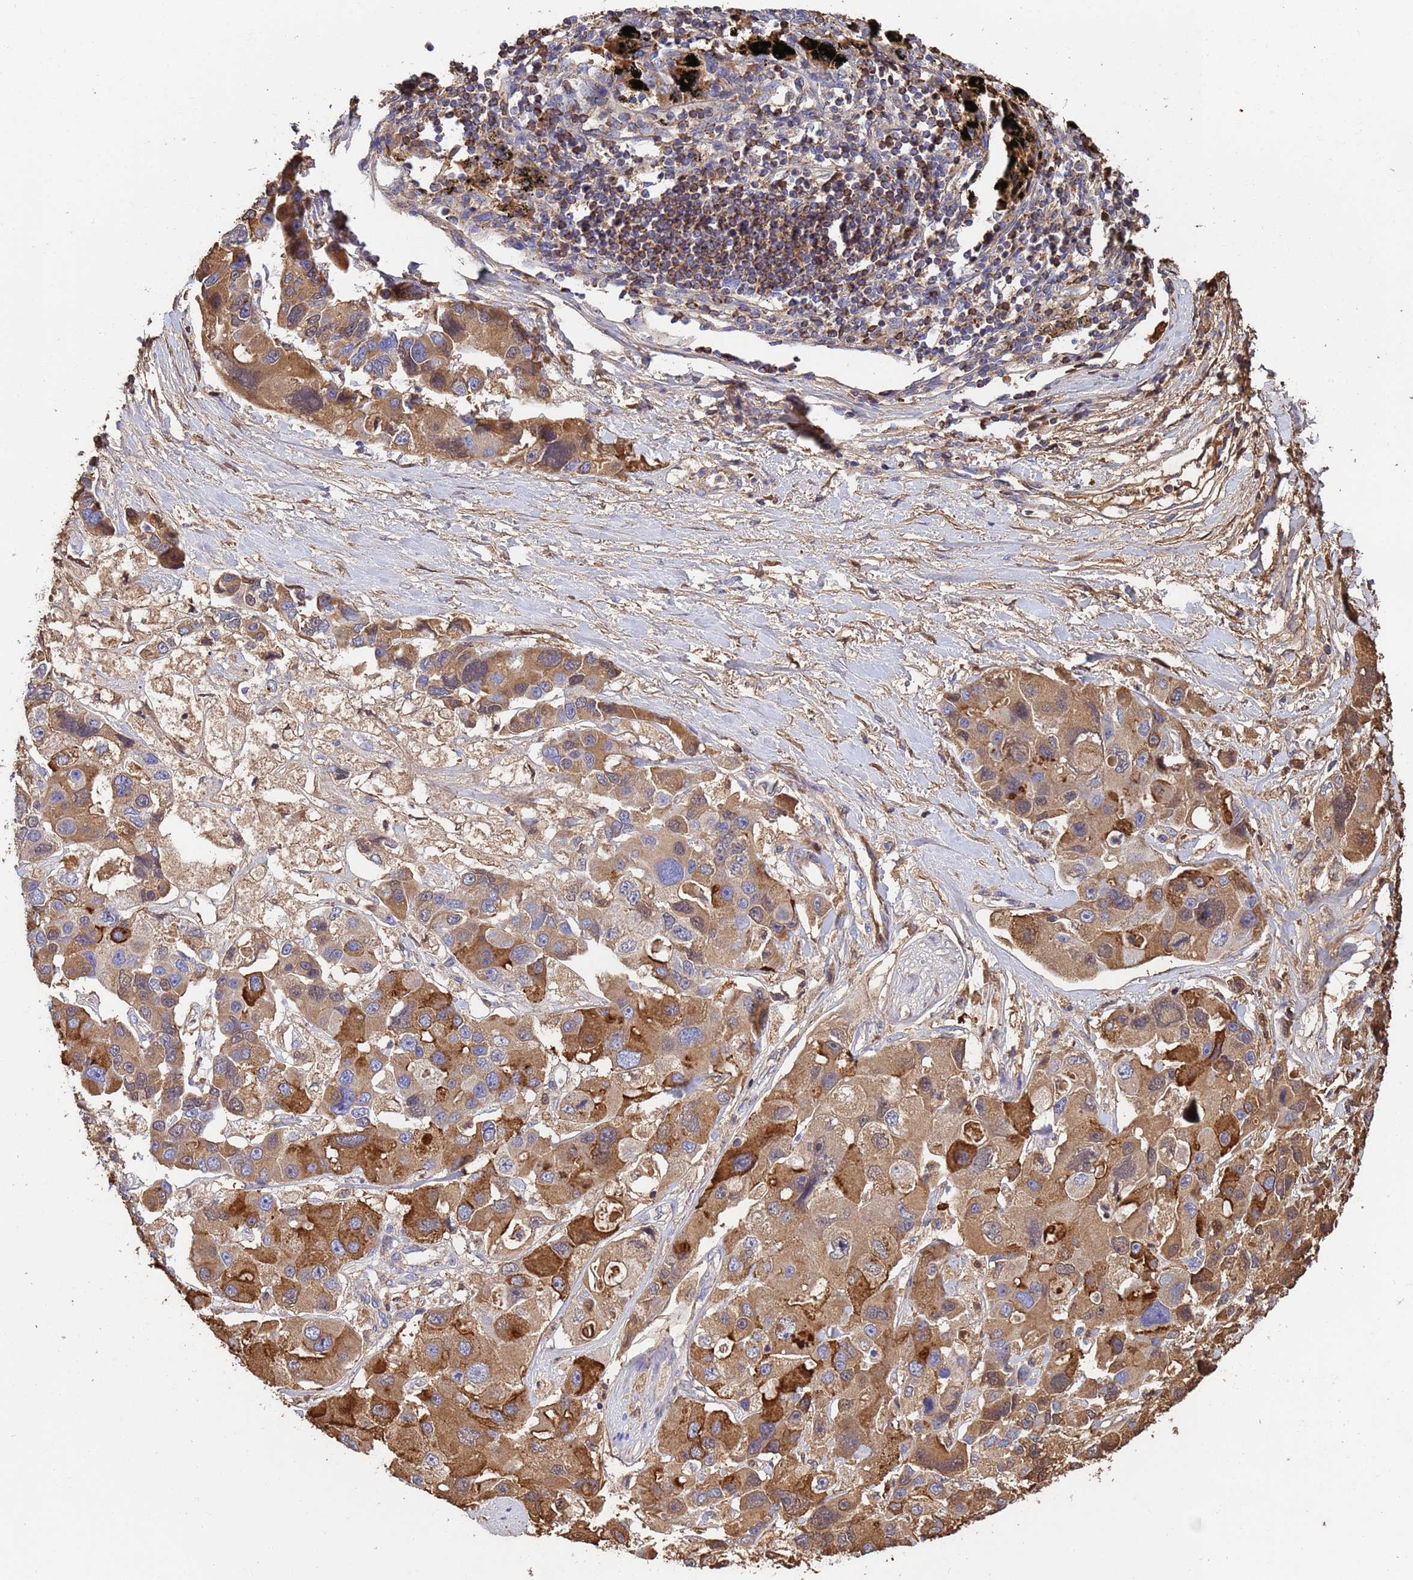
{"staining": {"intensity": "moderate", "quantity": ">75%", "location": "cytoplasmic/membranous"}, "tissue": "lung cancer", "cell_type": "Tumor cells", "image_type": "cancer", "snomed": [{"axis": "morphology", "description": "Adenocarcinoma, NOS"}, {"axis": "topography", "description": "Lung"}], "caption": "Immunohistochemistry image of neoplastic tissue: human lung cancer (adenocarcinoma) stained using immunohistochemistry shows medium levels of moderate protein expression localized specifically in the cytoplasmic/membranous of tumor cells, appearing as a cytoplasmic/membranous brown color.", "gene": "GLUD1", "patient": {"sex": "female", "age": 54}}